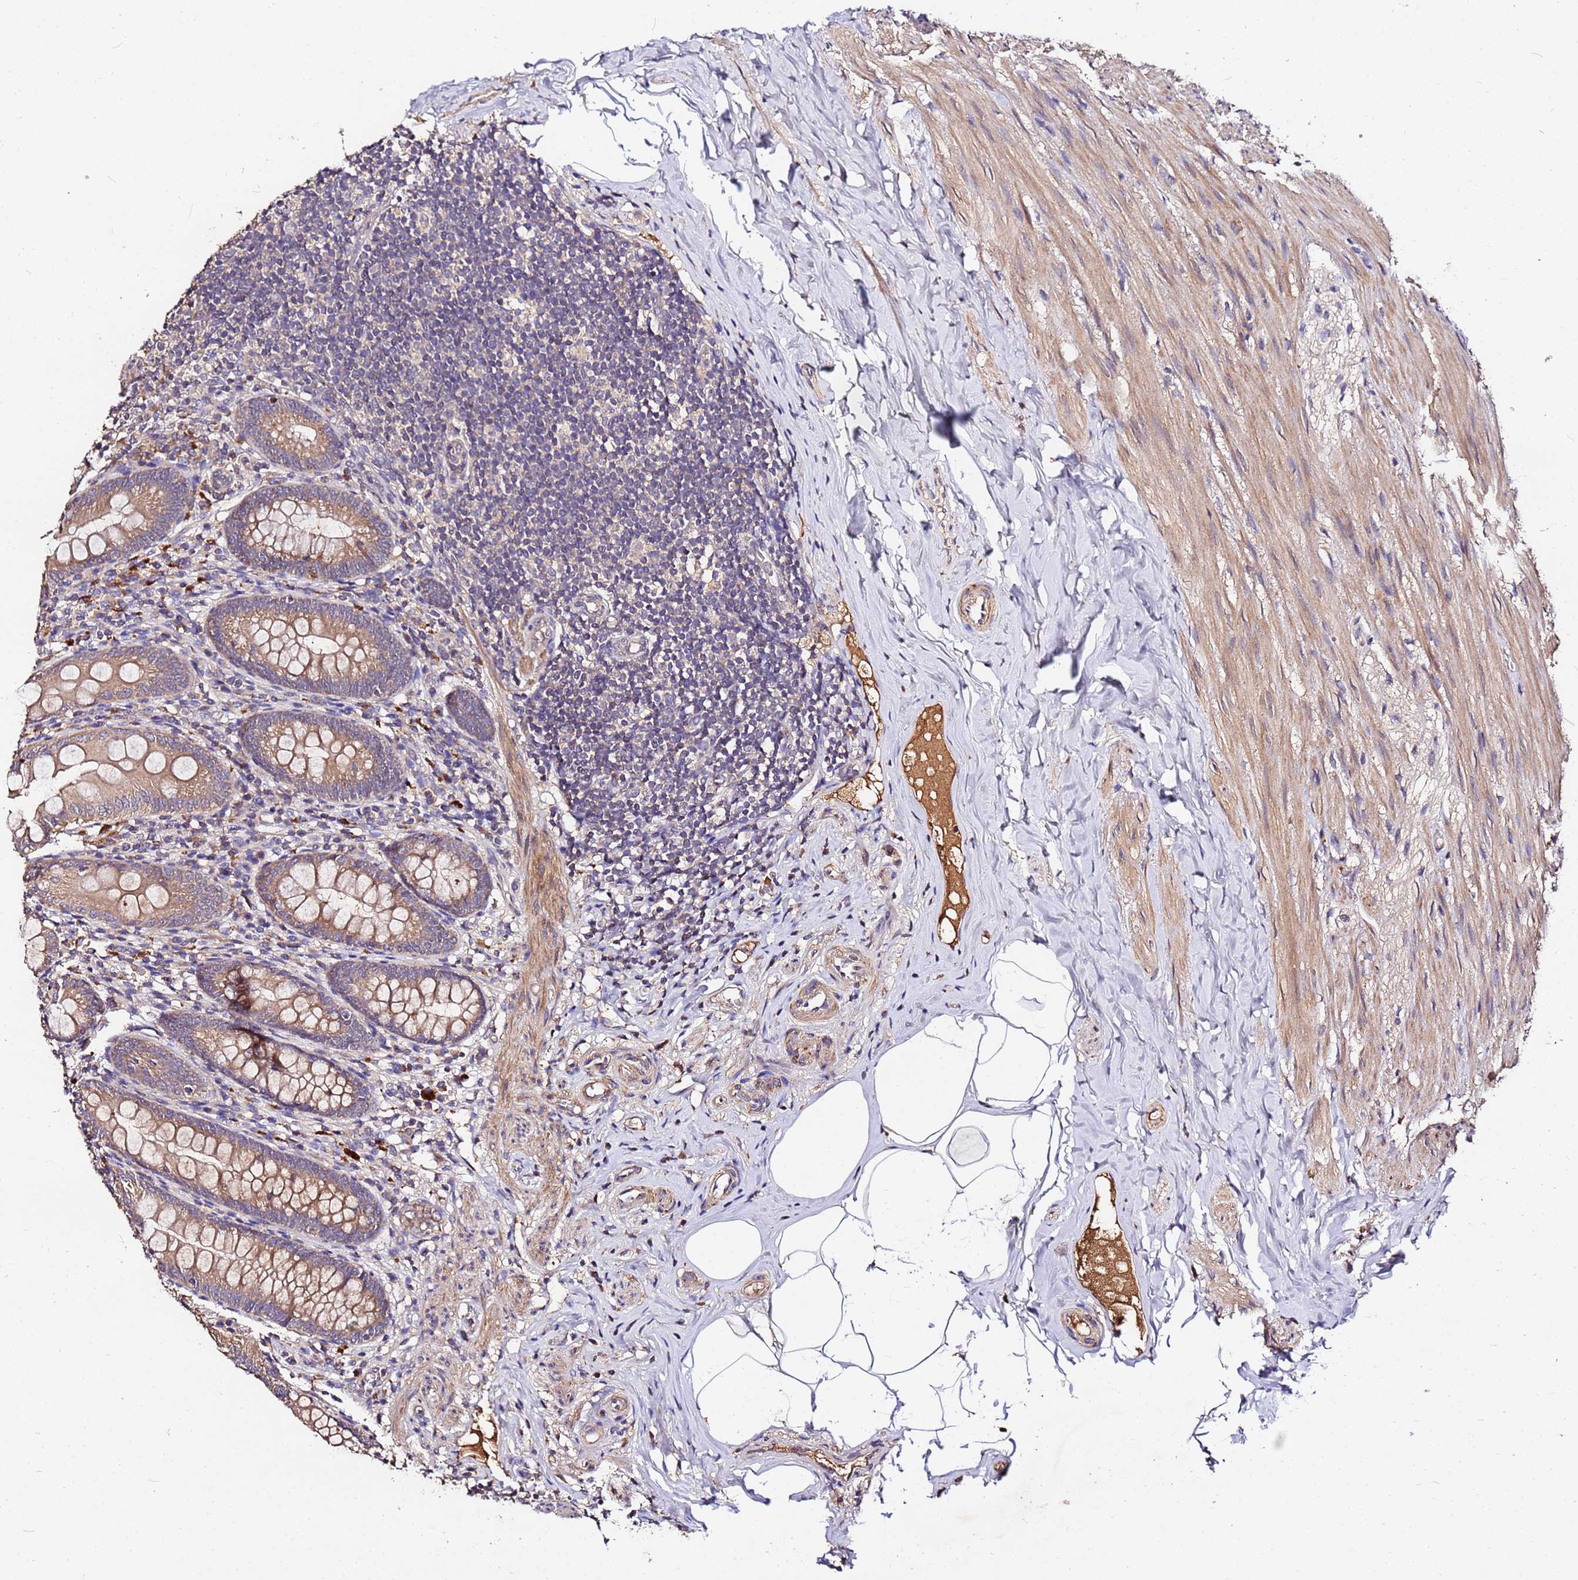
{"staining": {"intensity": "moderate", "quantity": ">75%", "location": "cytoplasmic/membranous"}, "tissue": "appendix", "cell_type": "Glandular cells", "image_type": "normal", "snomed": [{"axis": "morphology", "description": "Normal tissue, NOS"}, {"axis": "topography", "description": "Appendix"}], "caption": "Immunohistochemical staining of normal human appendix shows medium levels of moderate cytoplasmic/membranous positivity in approximately >75% of glandular cells. Using DAB (brown) and hematoxylin (blue) stains, captured at high magnification using brightfield microscopy.", "gene": "MTERF1", "patient": {"sex": "male", "age": 55}}